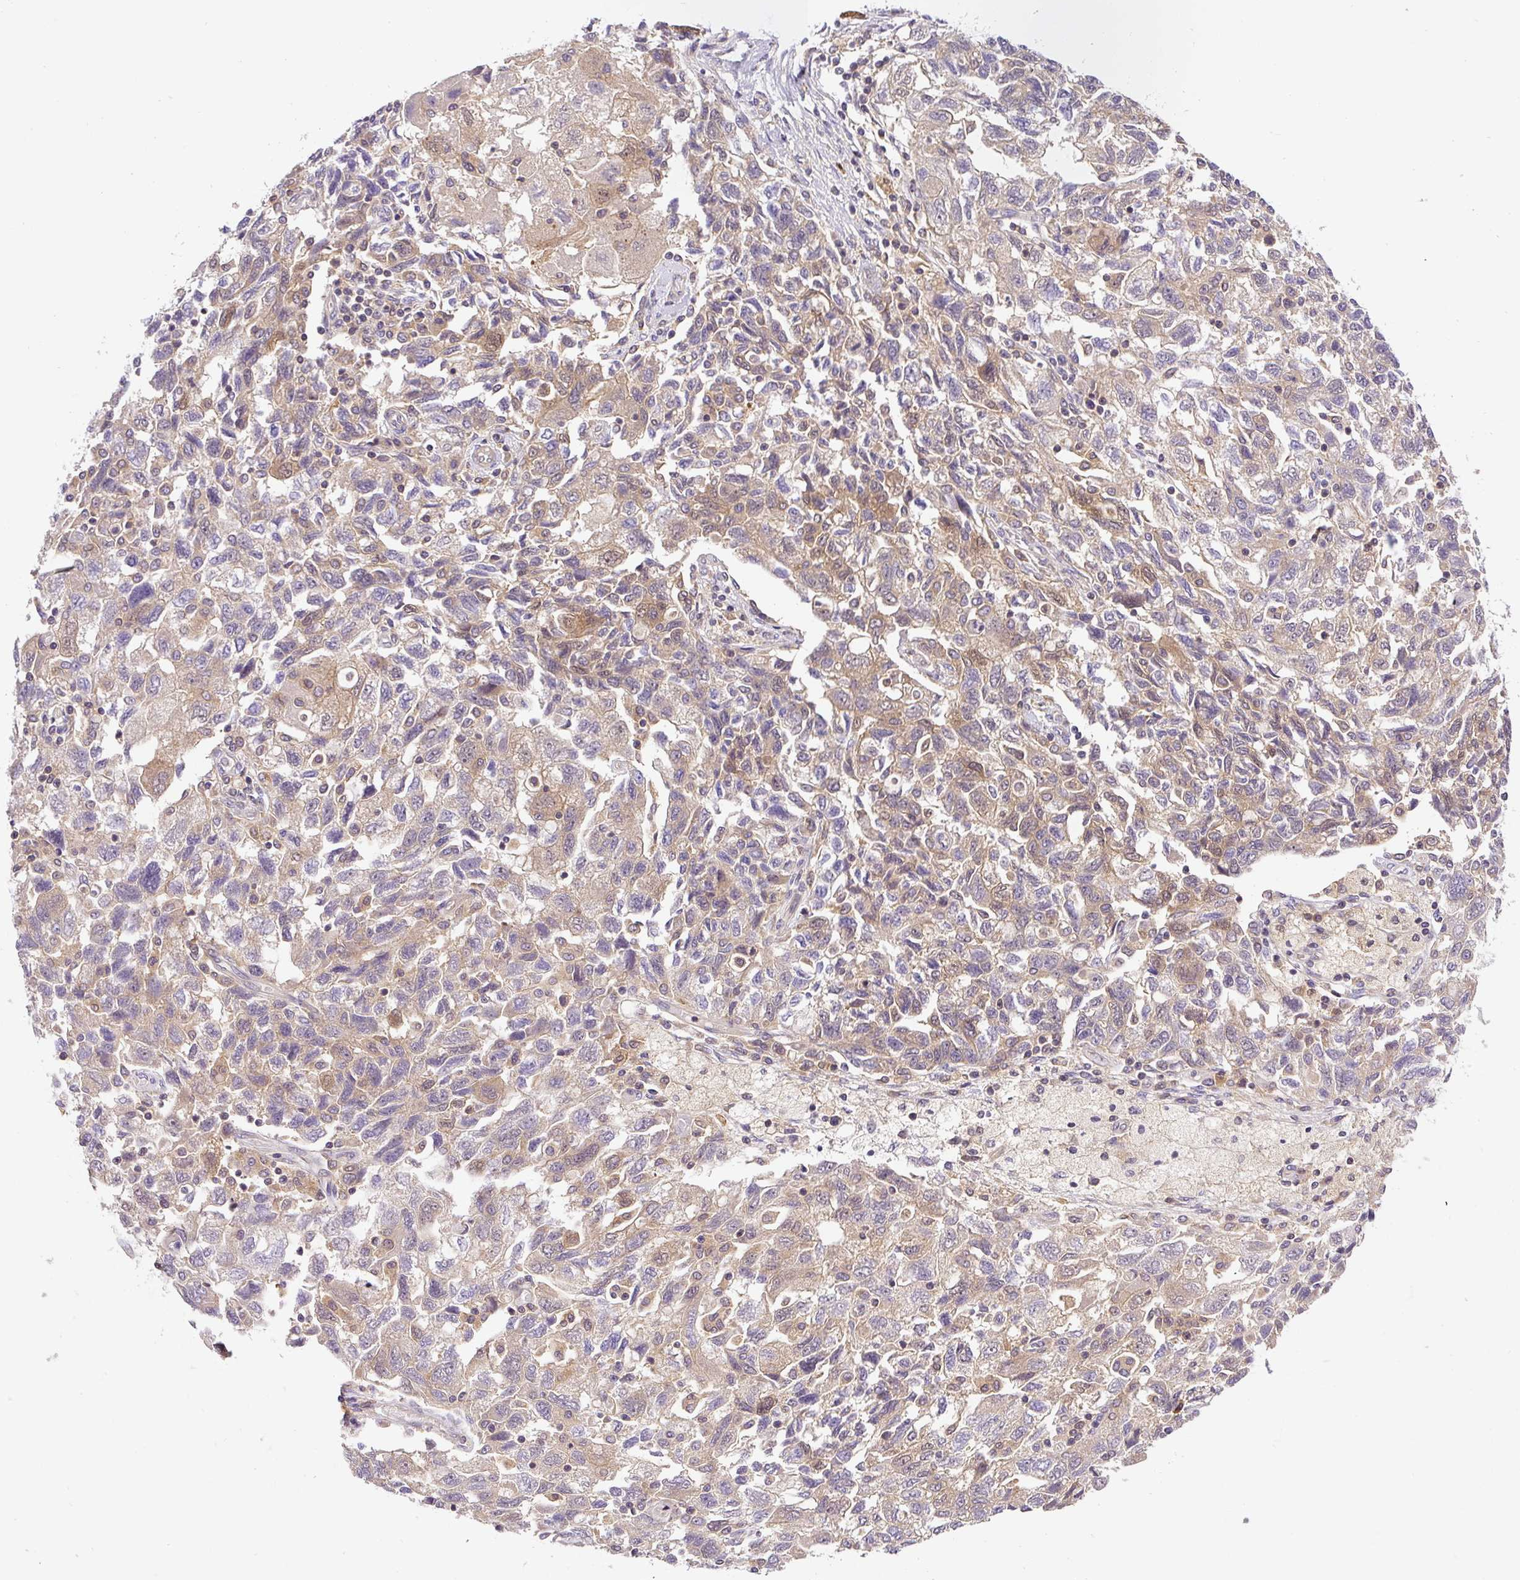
{"staining": {"intensity": "moderate", "quantity": ">75%", "location": "cytoplasmic/membranous"}, "tissue": "ovarian cancer", "cell_type": "Tumor cells", "image_type": "cancer", "snomed": [{"axis": "morphology", "description": "Carcinoma, NOS"}, {"axis": "morphology", "description": "Cystadenocarcinoma, serous, NOS"}, {"axis": "topography", "description": "Ovary"}], "caption": "Protein staining of ovarian cancer tissue exhibits moderate cytoplasmic/membranous expression in about >75% of tumor cells. Nuclei are stained in blue.", "gene": "CCDC28A", "patient": {"sex": "female", "age": 69}}